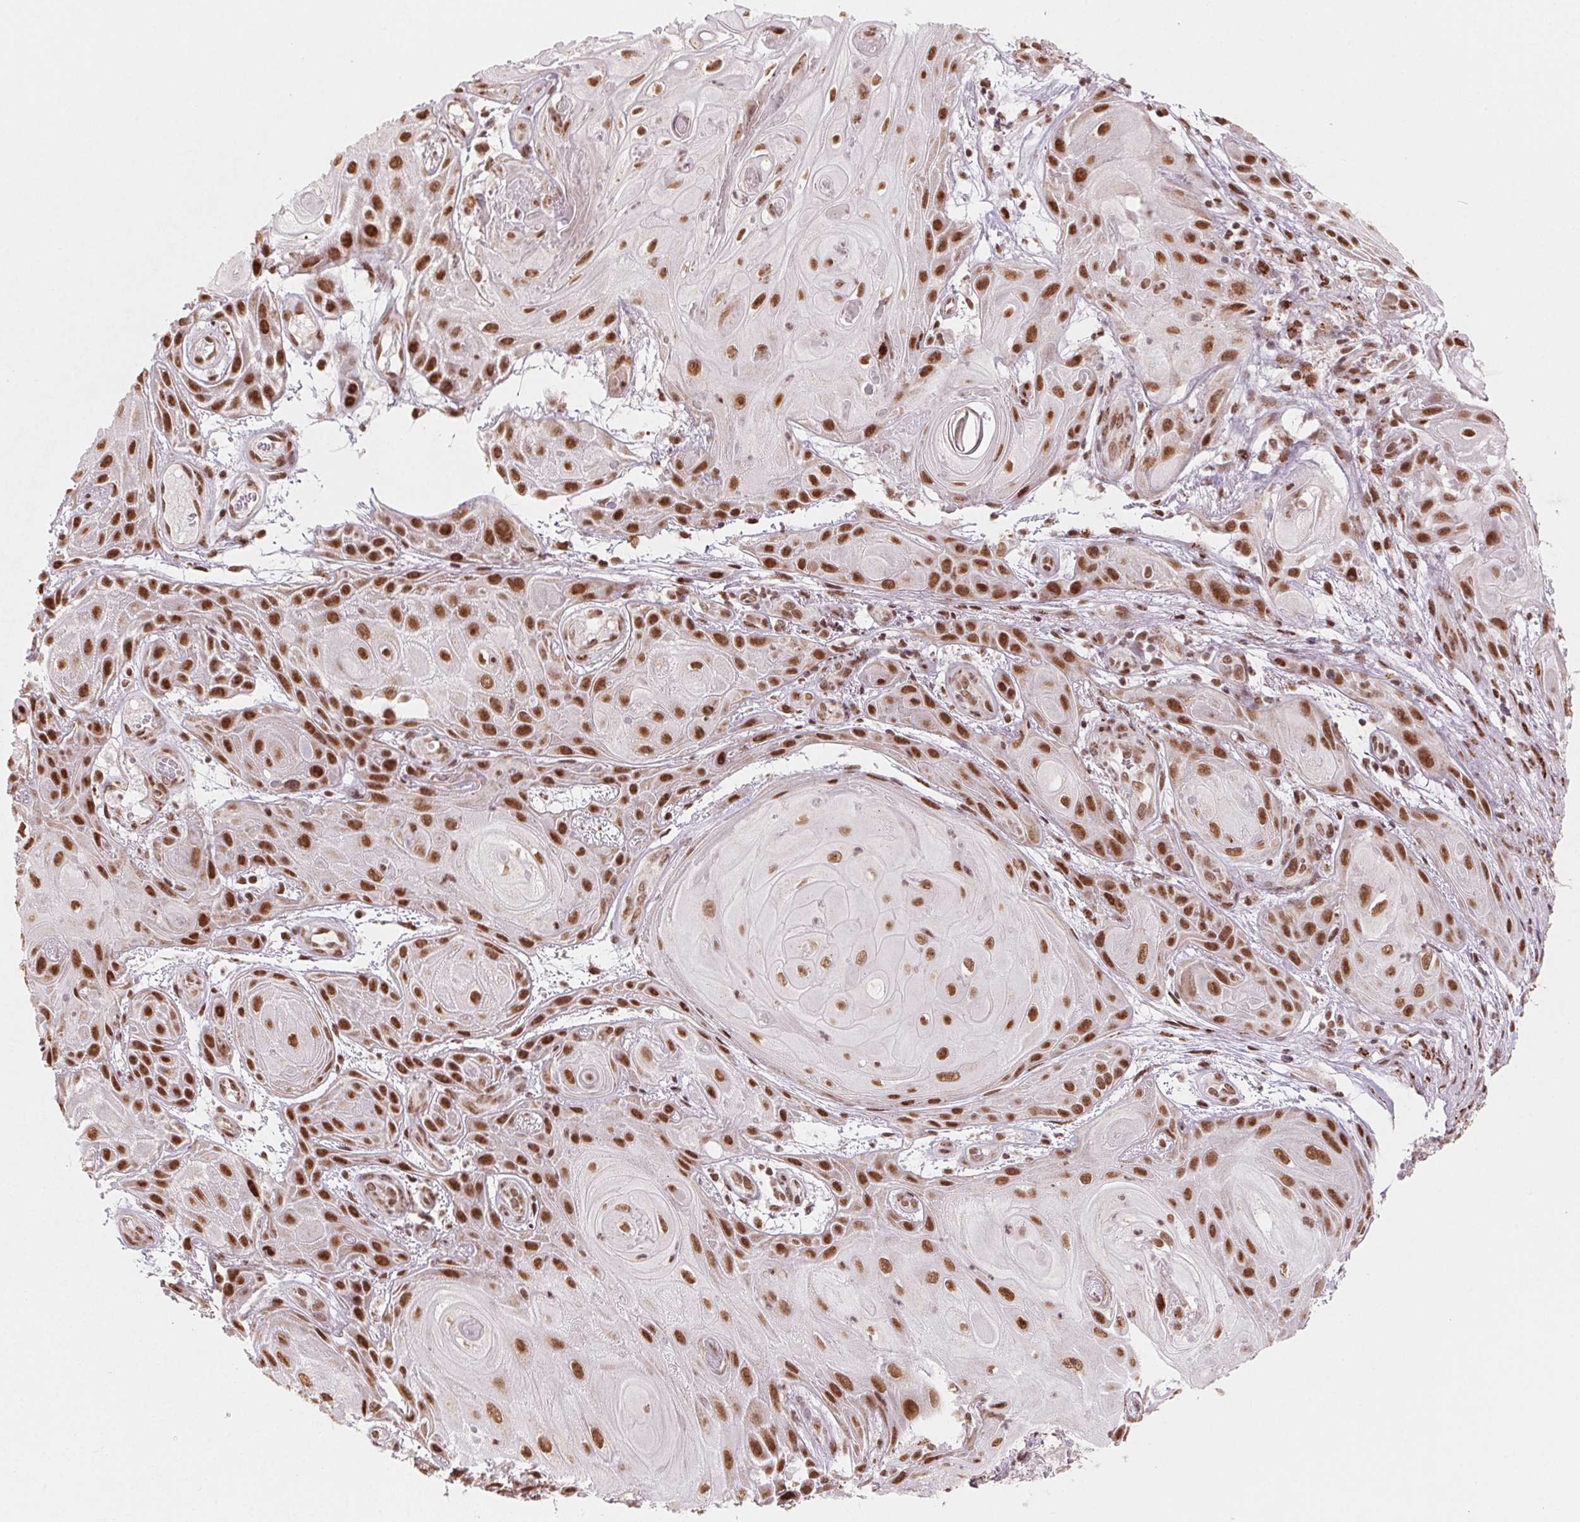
{"staining": {"intensity": "strong", "quantity": ">75%", "location": "nuclear"}, "tissue": "skin cancer", "cell_type": "Tumor cells", "image_type": "cancer", "snomed": [{"axis": "morphology", "description": "Squamous cell carcinoma, NOS"}, {"axis": "topography", "description": "Skin"}], "caption": "Strong nuclear expression for a protein is present in about >75% of tumor cells of skin cancer using immunohistochemistry.", "gene": "TOPORS", "patient": {"sex": "male", "age": 62}}